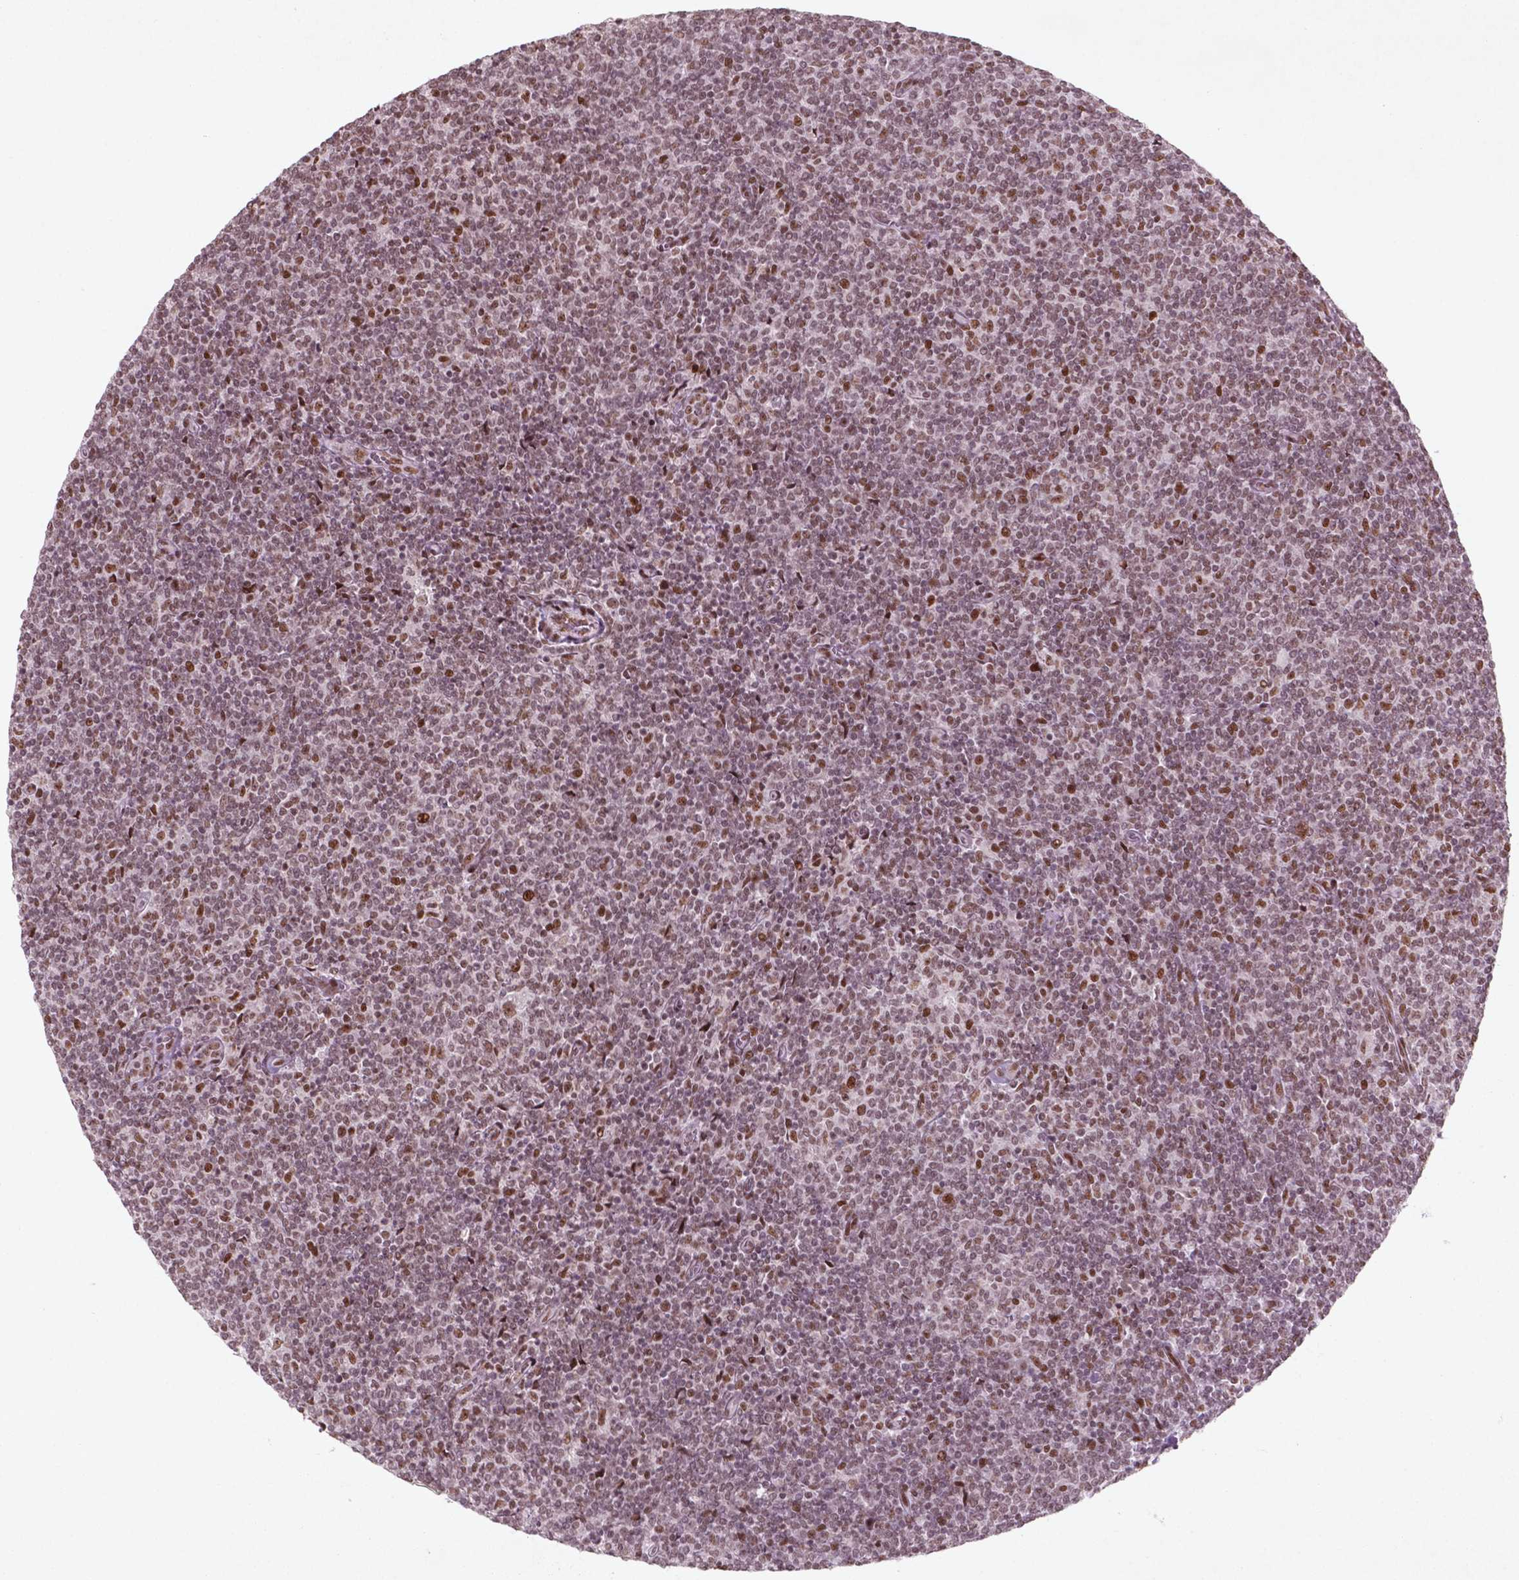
{"staining": {"intensity": "moderate", "quantity": ">75%", "location": "nuclear"}, "tissue": "lymphoma", "cell_type": "Tumor cells", "image_type": "cancer", "snomed": [{"axis": "morphology", "description": "Malignant lymphoma, non-Hodgkin's type, Low grade"}, {"axis": "topography", "description": "Lymph node"}], "caption": "High-magnification brightfield microscopy of lymphoma stained with DAB (brown) and counterstained with hematoxylin (blue). tumor cells exhibit moderate nuclear positivity is appreciated in approximately>75% of cells.", "gene": "HMG20B", "patient": {"sex": "male", "age": 52}}